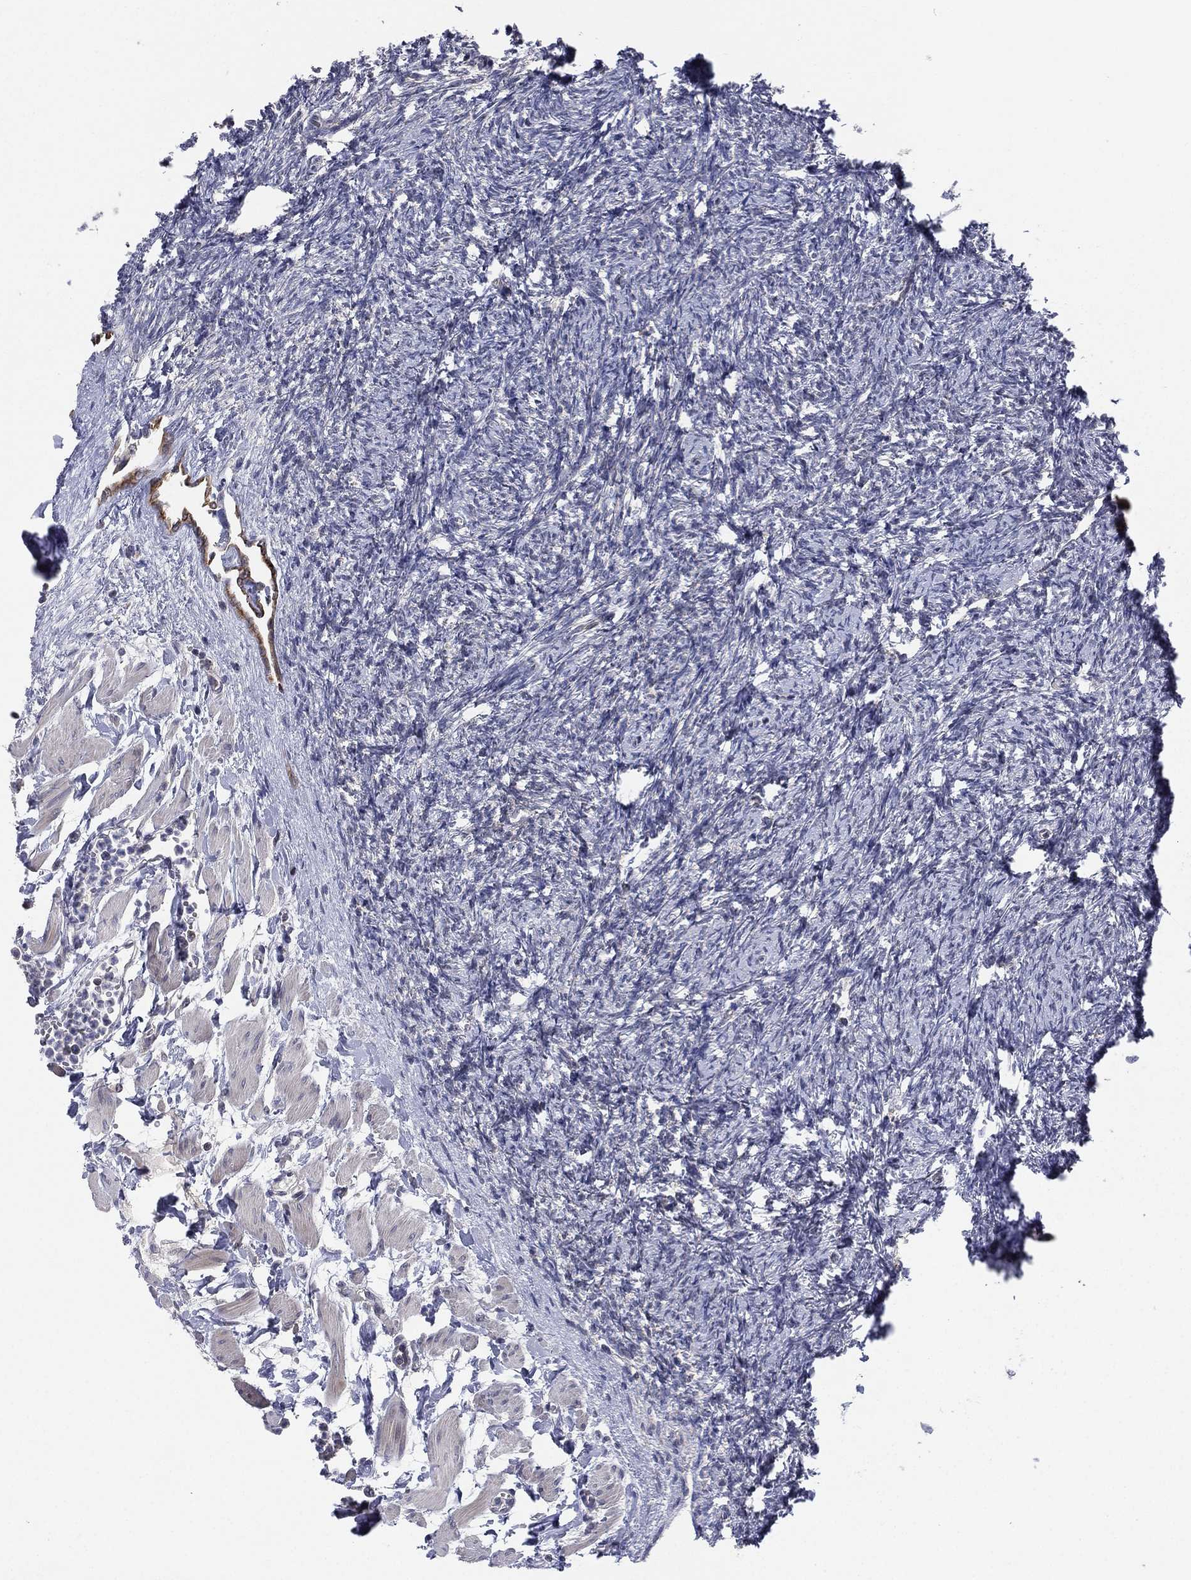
{"staining": {"intensity": "negative", "quantity": "none", "location": "none"}, "tissue": "ovary", "cell_type": "Follicle cells", "image_type": "normal", "snomed": [{"axis": "morphology", "description": "Normal tissue, NOS"}, {"axis": "topography", "description": "Fallopian tube"}, {"axis": "topography", "description": "Ovary"}], "caption": "Photomicrograph shows no significant protein staining in follicle cells of unremarkable ovary. (IHC, brightfield microscopy, high magnification).", "gene": "KAT14", "patient": {"sex": "female", "age": 33}}